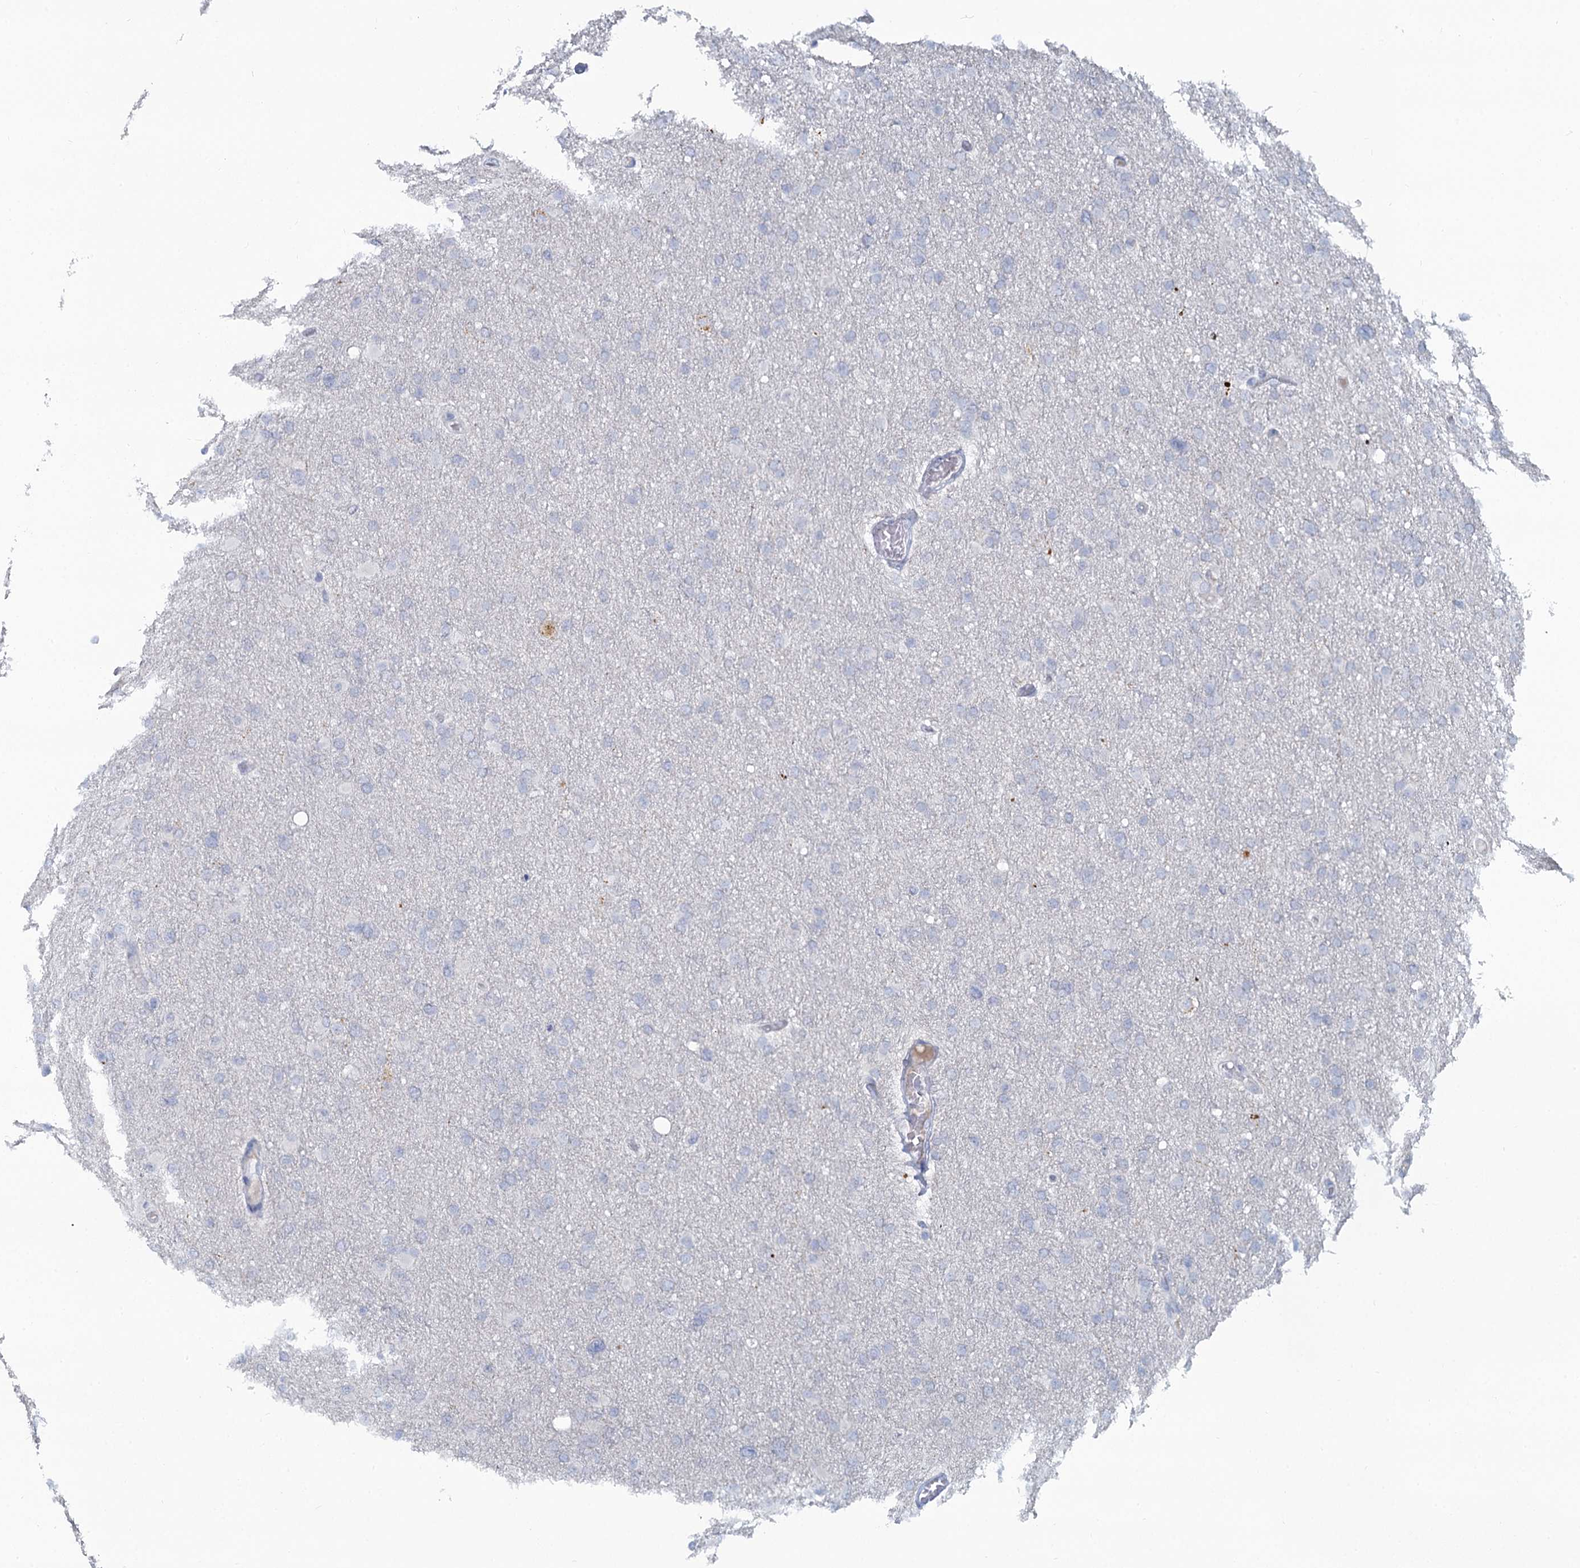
{"staining": {"intensity": "negative", "quantity": "none", "location": "none"}, "tissue": "glioma", "cell_type": "Tumor cells", "image_type": "cancer", "snomed": [{"axis": "morphology", "description": "Glioma, malignant, High grade"}, {"axis": "topography", "description": "Cerebral cortex"}], "caption": "This is an IHC image of human glioma. There is no positivity in tumor cells.", "gene": "CHGA", "patient": {"sex": "female", "age": 36}}